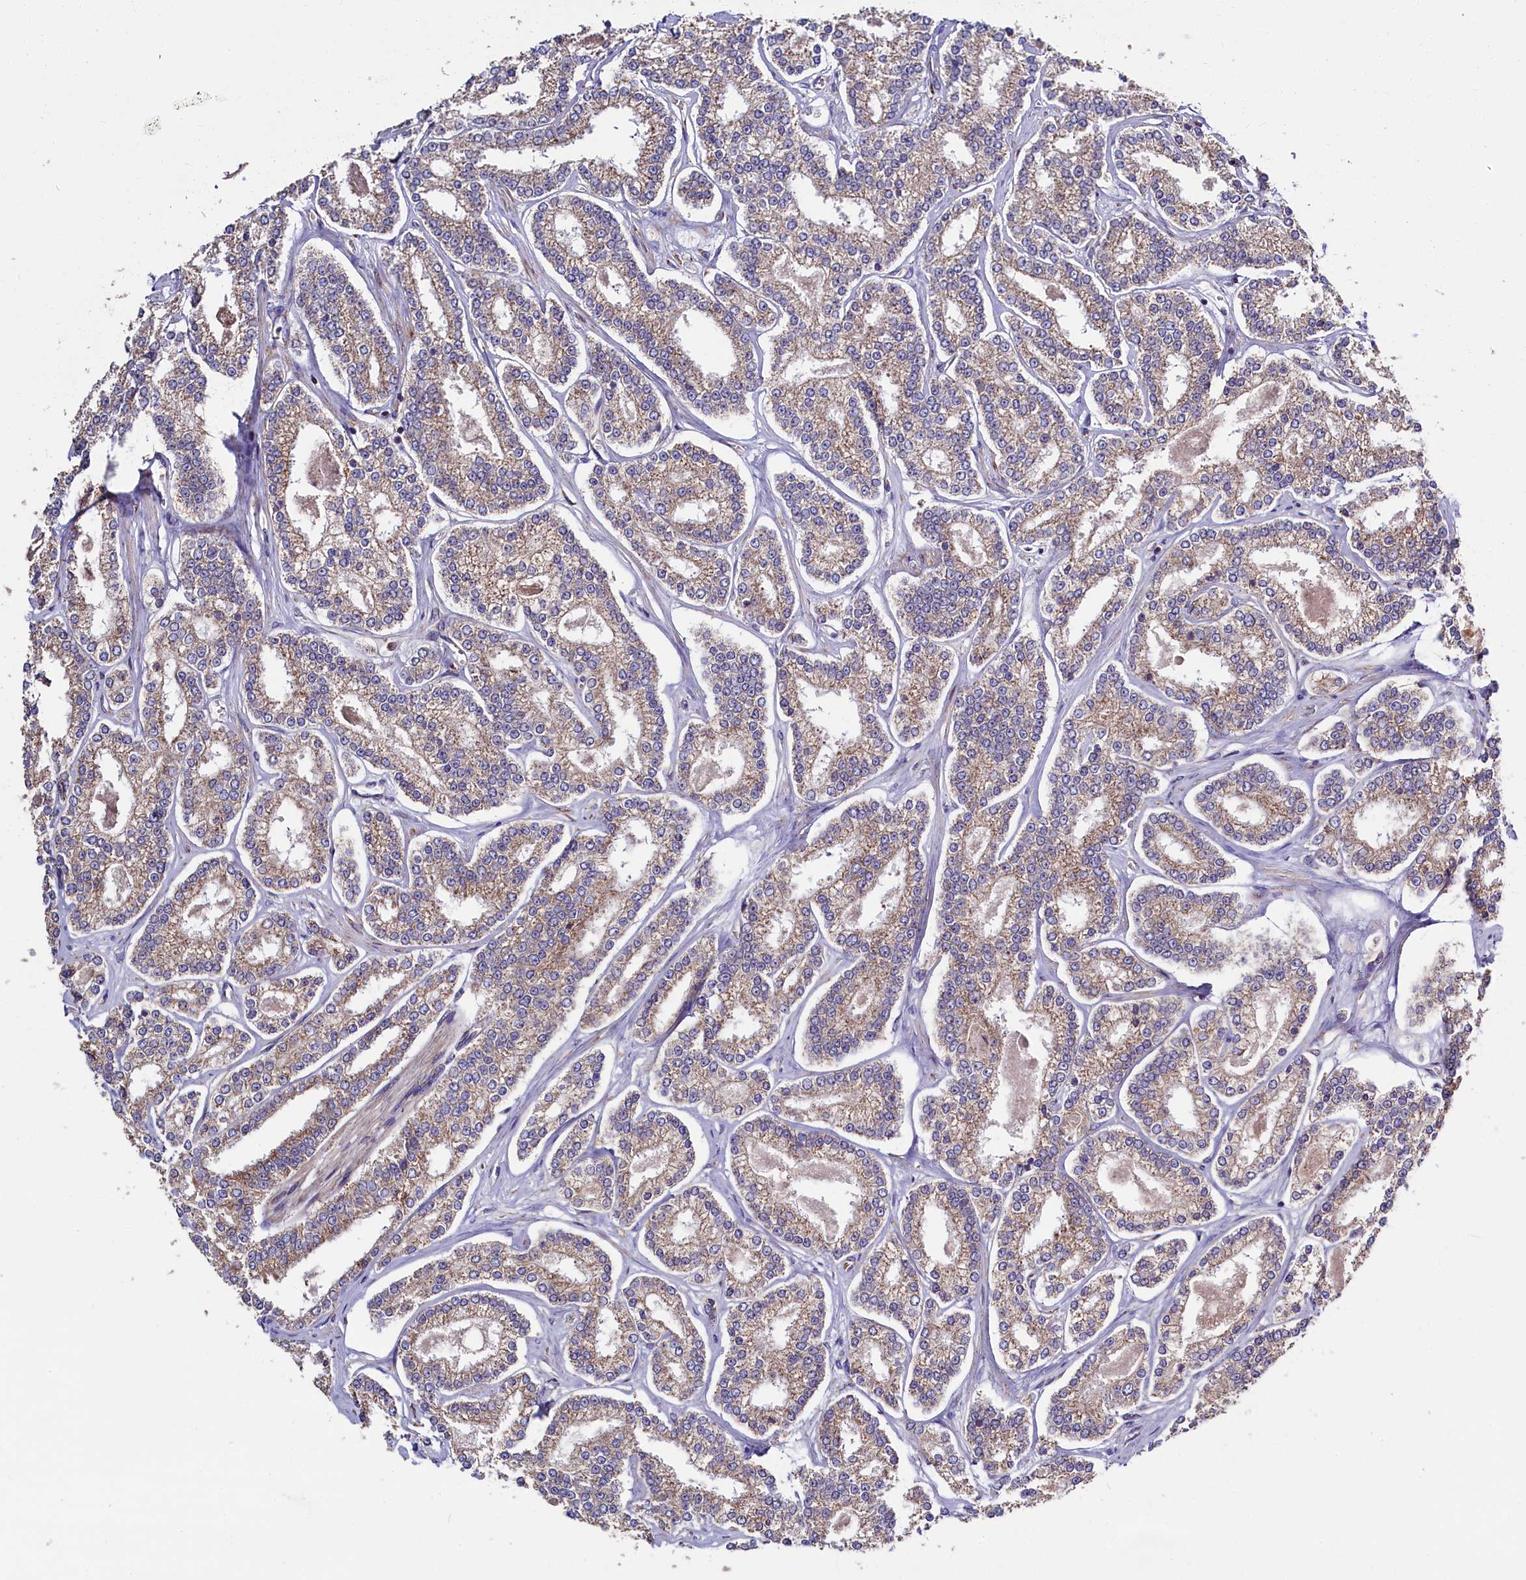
{"staining": {"intensity": "weak", "quantity": ">75%", "location": "cytoplasmic/membranous"}, "tissue": "prostate cancer", "cell_type": "Tumor cells", "image_type": "cancer", "snomed": [{"axis": "morphology", "description": "Normal tissue, NOS"}, {"axis": "morphology", "description": "Adenocarcinoma, High grade"}, {"axis": "topography", "description": "Prostate"}], "caption": "Immunohistochemistry micrograph of neoplastic tissue: prostate cancer stained using immunohistochemistry (IHC) displays low levels of weak protein expression localized specifically in the cytoplasmic/membranous of tumor cells, appearing as a cytoplasmic/membranous brown color.", "gene": "ZSWIM1", "patient": {"sex": "male", "age": 83}}